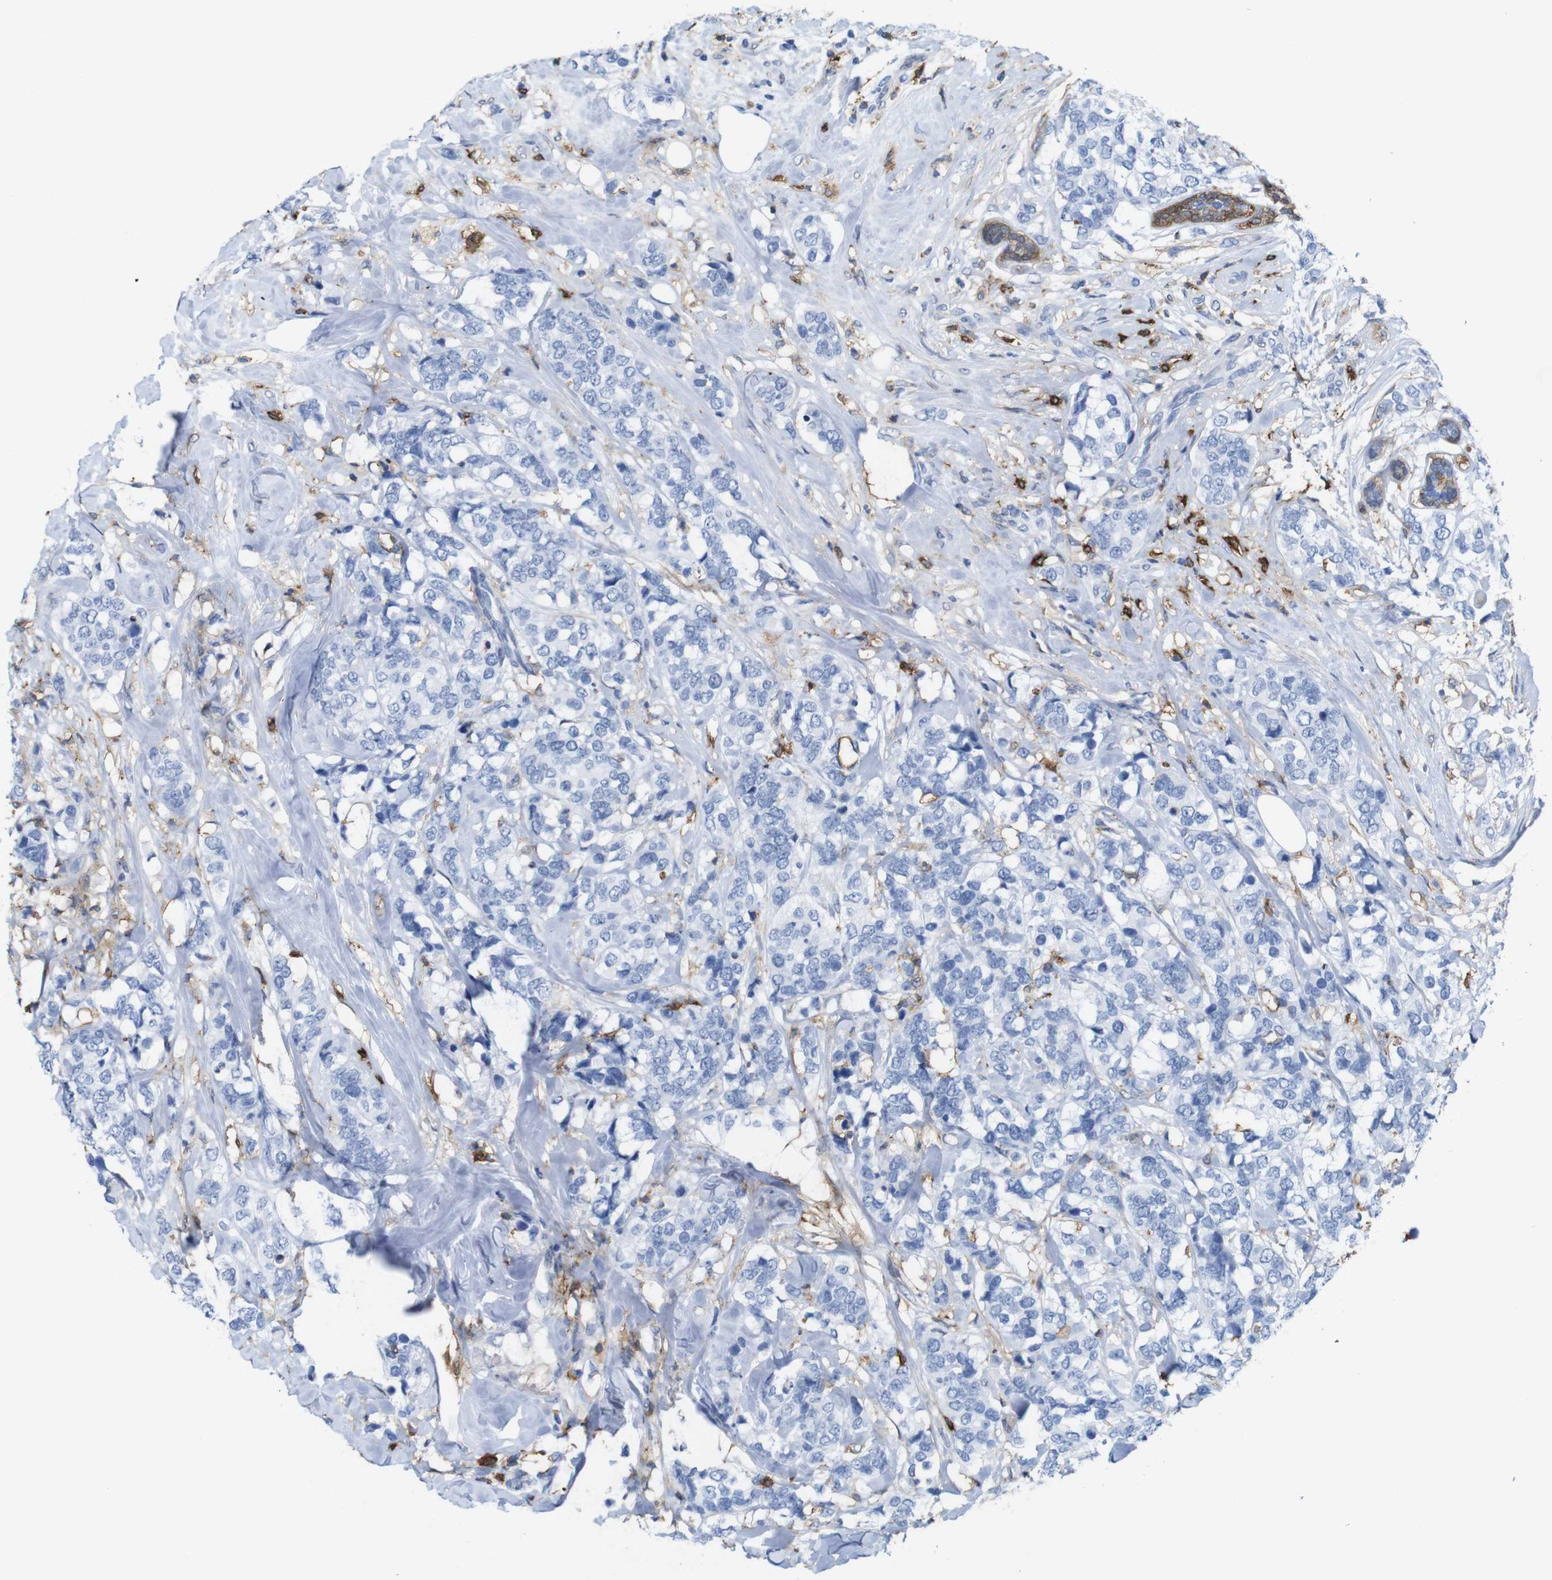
{"staining": {"intensity": "negative", "quantity": "none", "location": "none"}, "tissue": "breast cancer", "cell_type": "Tumor cells", "image_type": "cancer", "snomed": [{"axis": "morphology", "description": "Lobular carcinoma"}, {"axis": "topography", "description": "Breast"}], "caption": "Immunohistochemistry (IHC) image of human lobular carcinoma (breast) stained for a protein (brown), which demonstrates no staining in tumor cells. (DAB (3,3'-diaminobenzidine) immunohistochemistry visualized using brightfield microscopy, high magnification).", "gene": "ANXA1", "patient": {"sex": "female", "age": 59}}